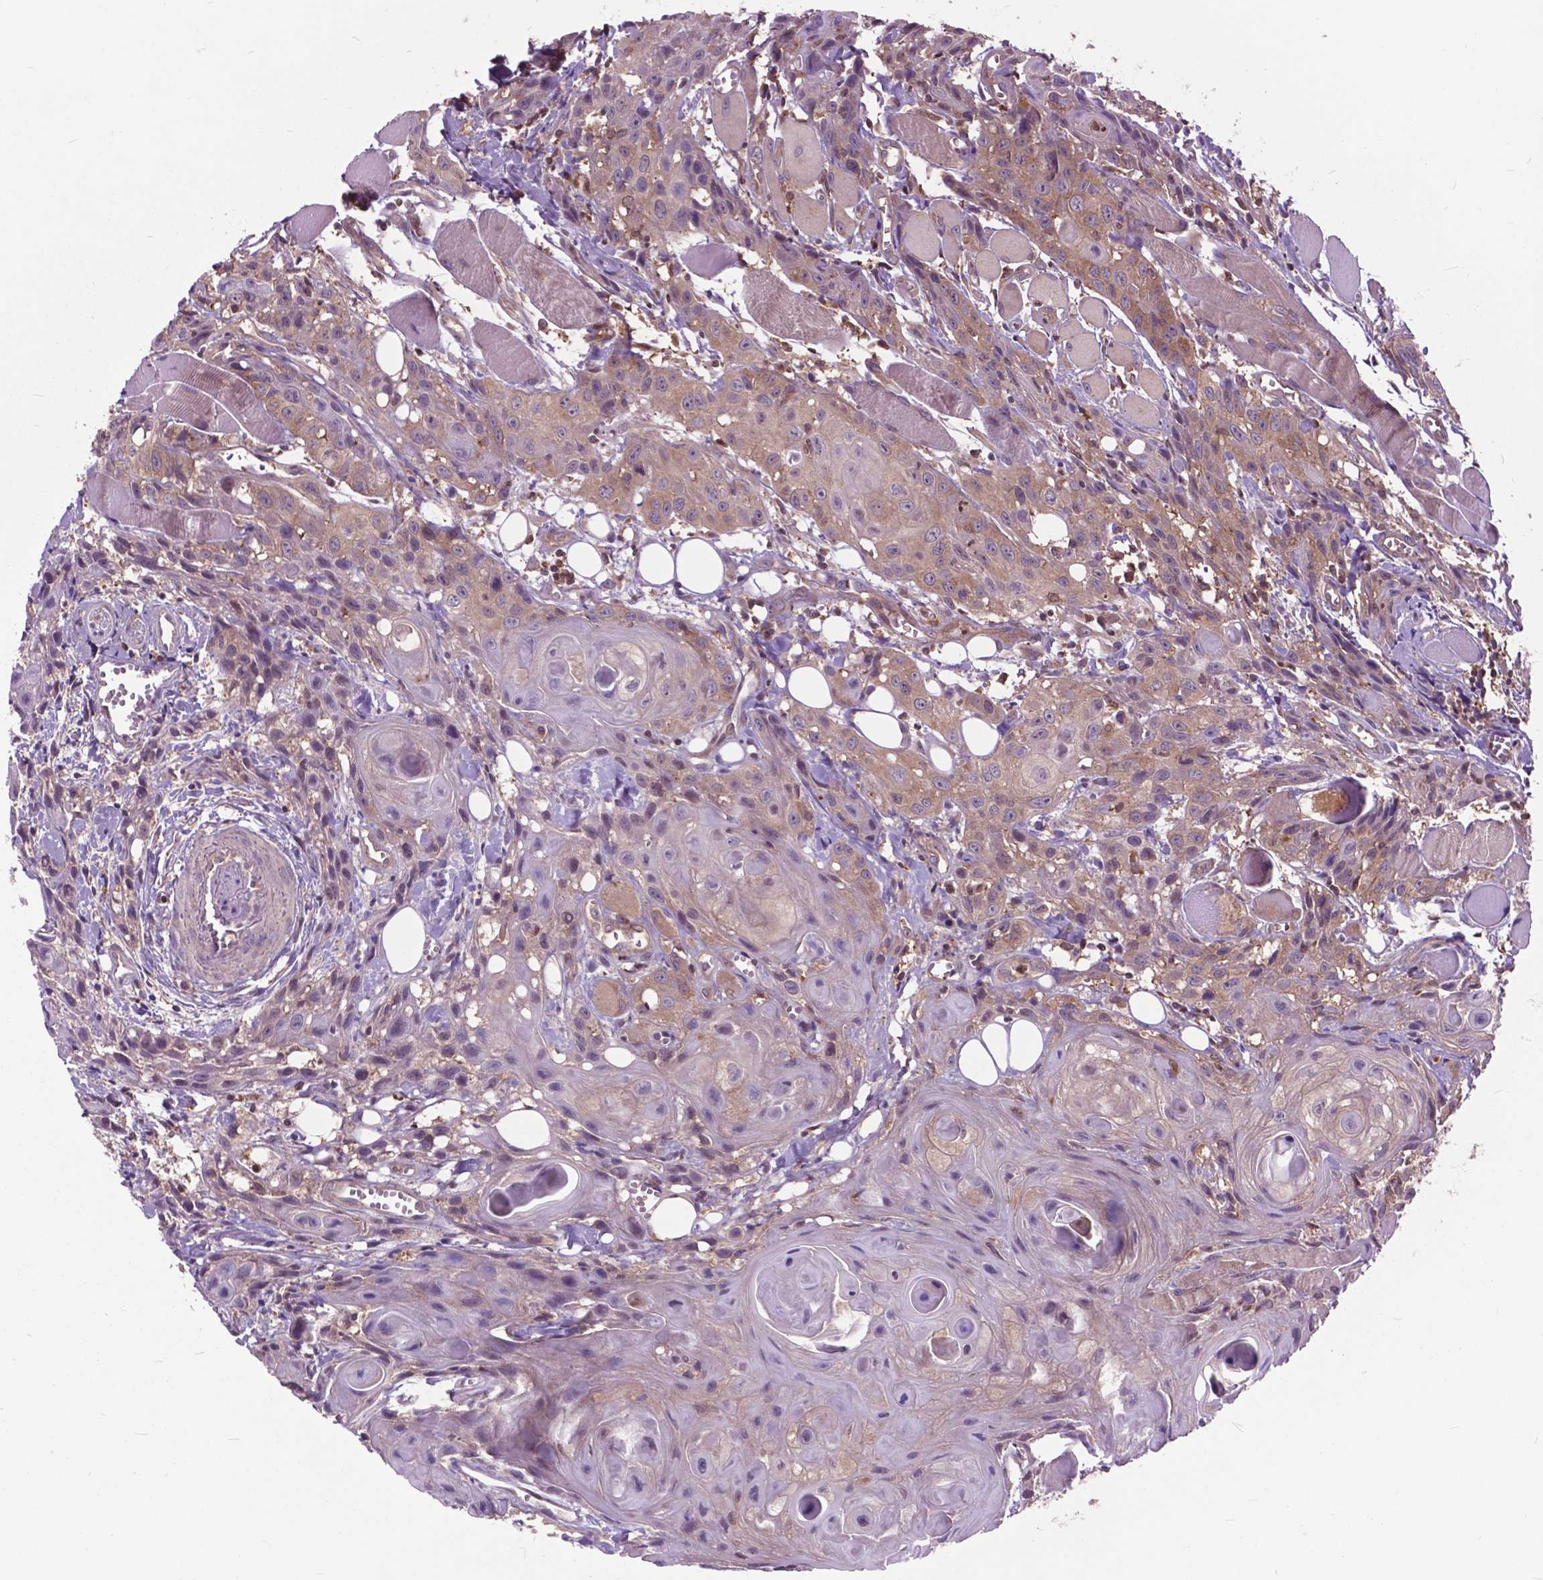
{"staining": {"intensity": "weak", "quantity": ">75%", "location": "cytoplasmic/membranous"}, "tissue": "head and neck cancer", "cell_type": "Tumor cells", "image_type": "cancer", "snomed": [{"axis": "morphology", "description": "Squamous cell carcinoma, NOS"}, {"axis": "topography", "description": "Oral tissue"}, {"axis": "topography", "description": "Head-Neck"}], "caption": "There is low levels of weak cytoplasmic/membranous expression in tumor cells of head and neck squamous cell carcinoma, as demonstrated by immunohistochemical staining (brown color).", "gene": "ARAF", "patient": {"sex": "male", "age": 58}}